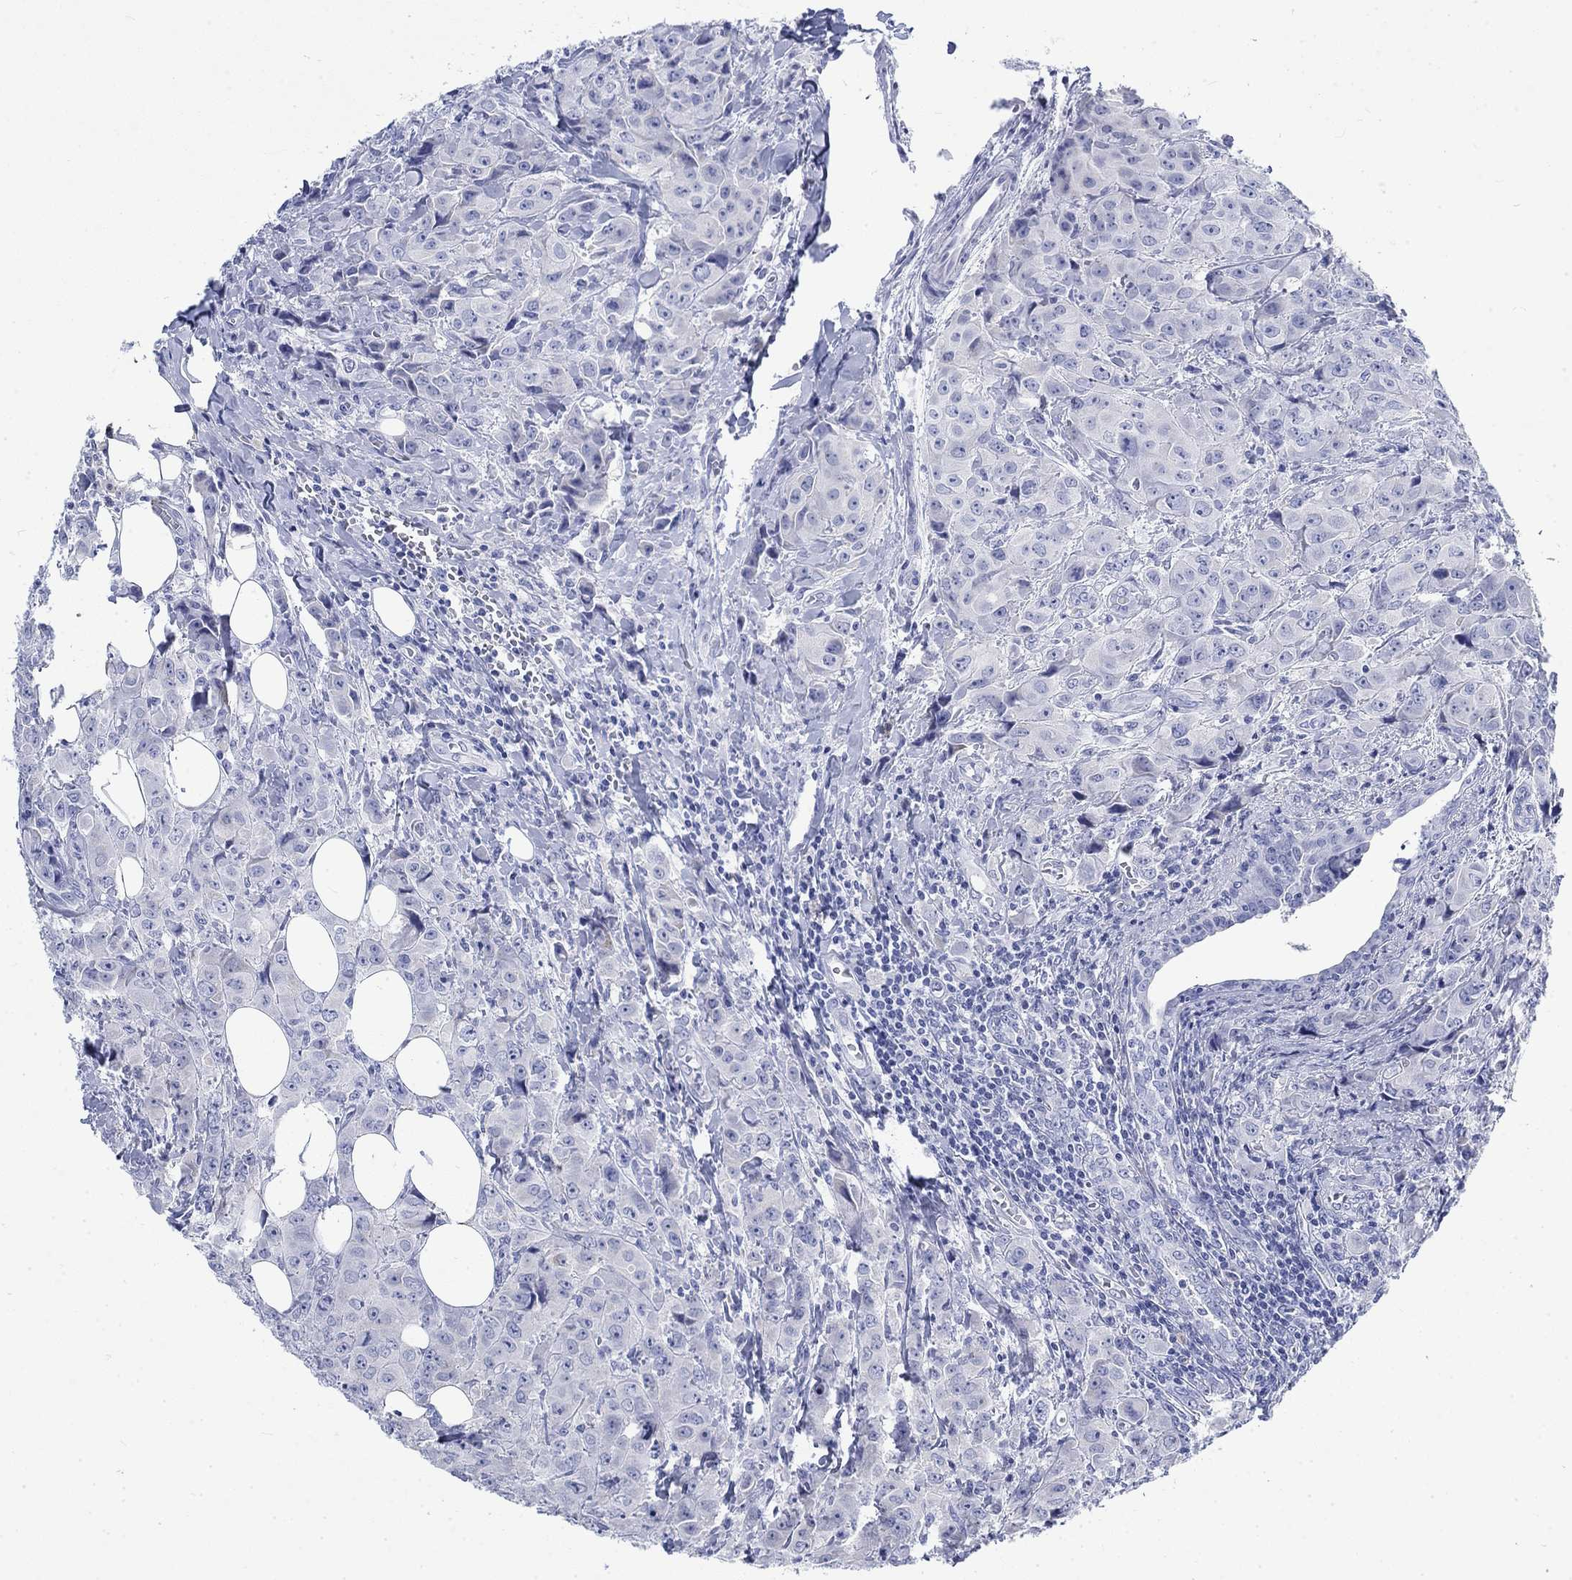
{"staining": {"intensity": "negative", "quantity": "none", "location": "none"}, "tissue": "breast cancer", "cell_type": "Tumor cells", "image_type": "cancer", "snomed": [{"axis": "morphology", "description": "Duct carcinoma"}, {"axis": "topography", "description": "Breast"}], "caption": "Breast cancer was stained to show a protein in brown. There is no significant positivity in tumor cells.", "gene": "KRT76", "patient": {"sex": "female", "age": 43}}